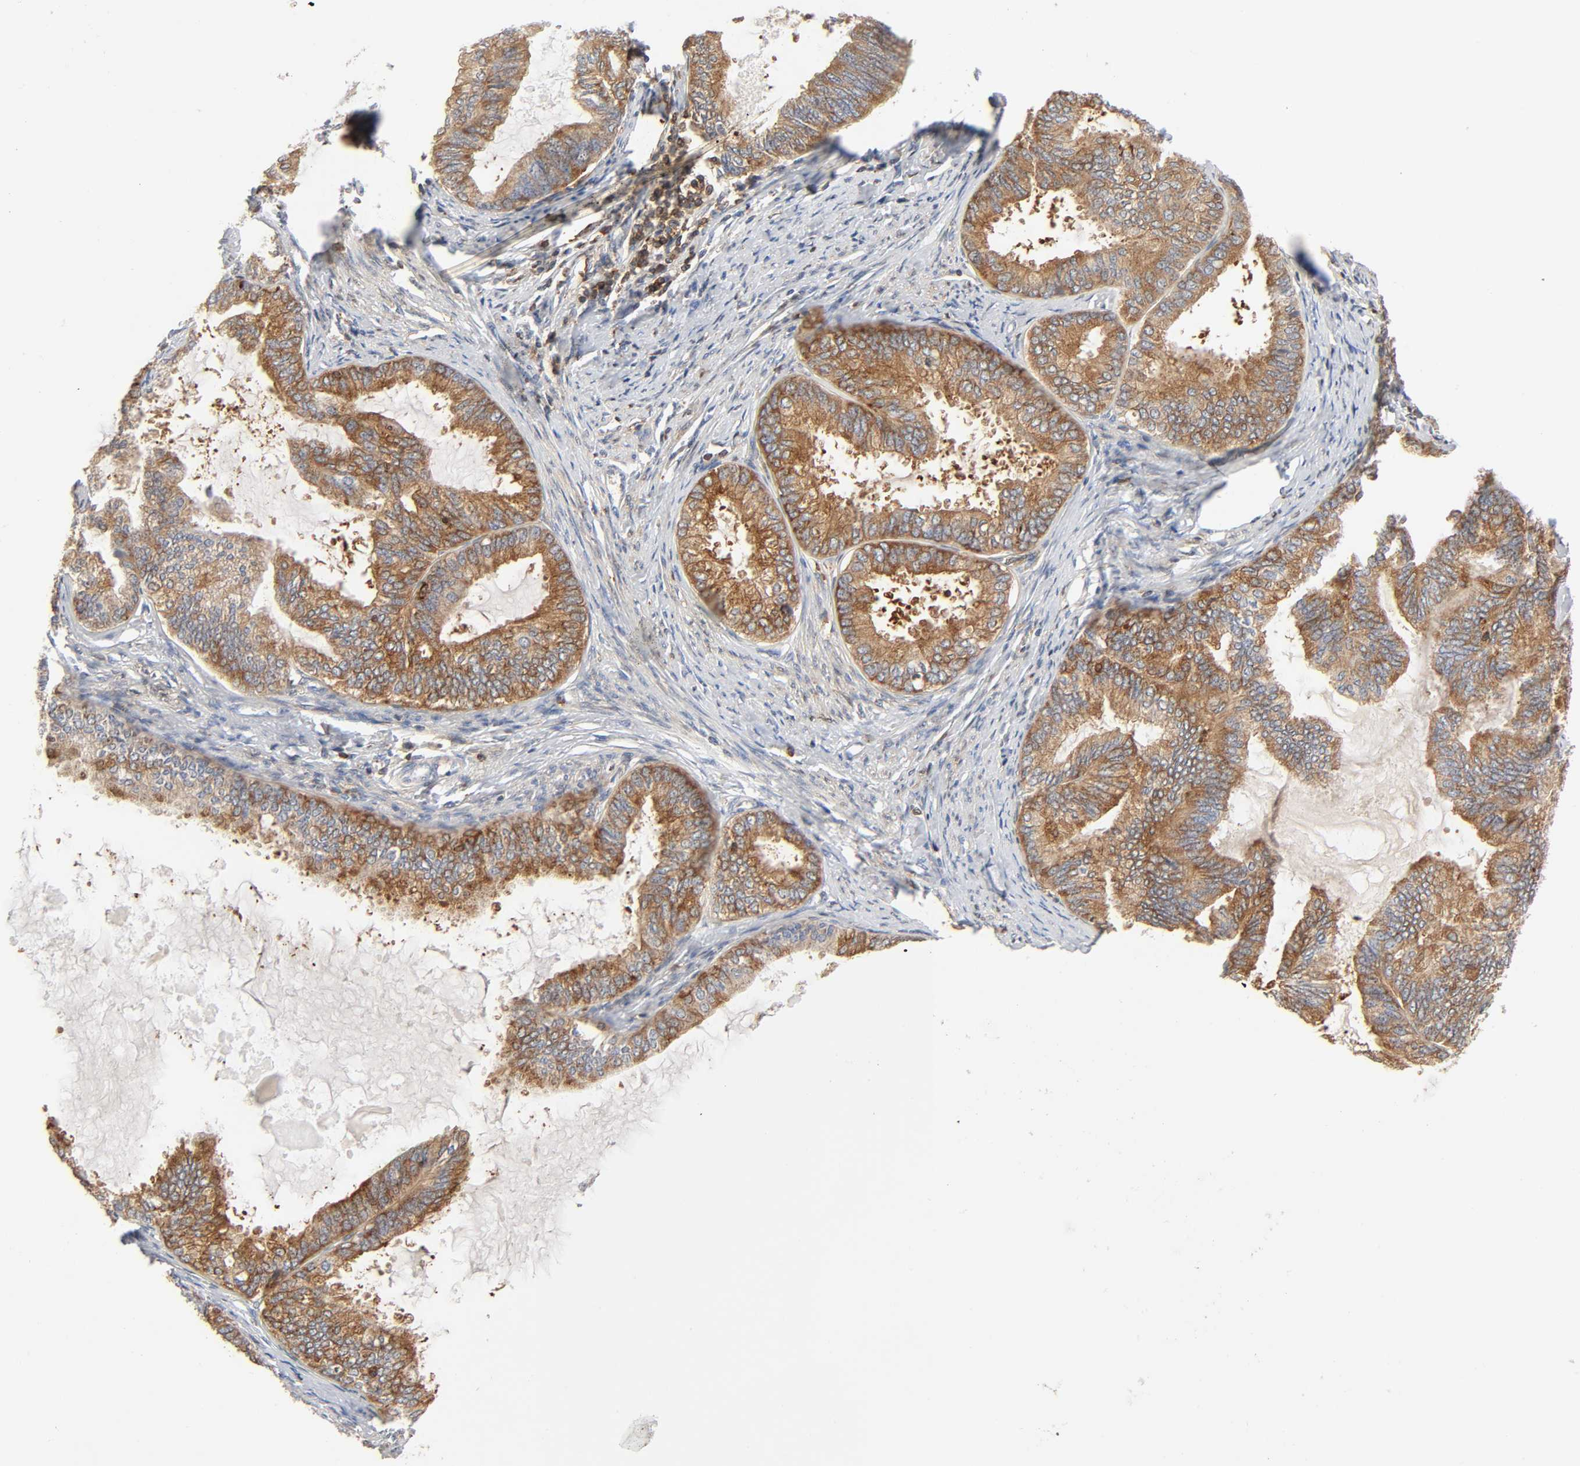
{"staining": {"intensity": "moderate", "quantity": ">75%", "location": "cytoplasmic/membranous"}, "tissue": "endometrial cancer", "cell_type": "Tumor cells", "image_type": "cancer", "snomed": [{"axis": "morphology", "description": "Adenocarcinoma, NOS"}, {"axis": "topography", "description": "Endometrium"}], "caption": "A brown stain shows moderate cytoplasmic/membranous positivity of a protein in endometrial cancer tumor cells.", "gene": "BIN1", "patient": {"sex": "female", "age": 86}}